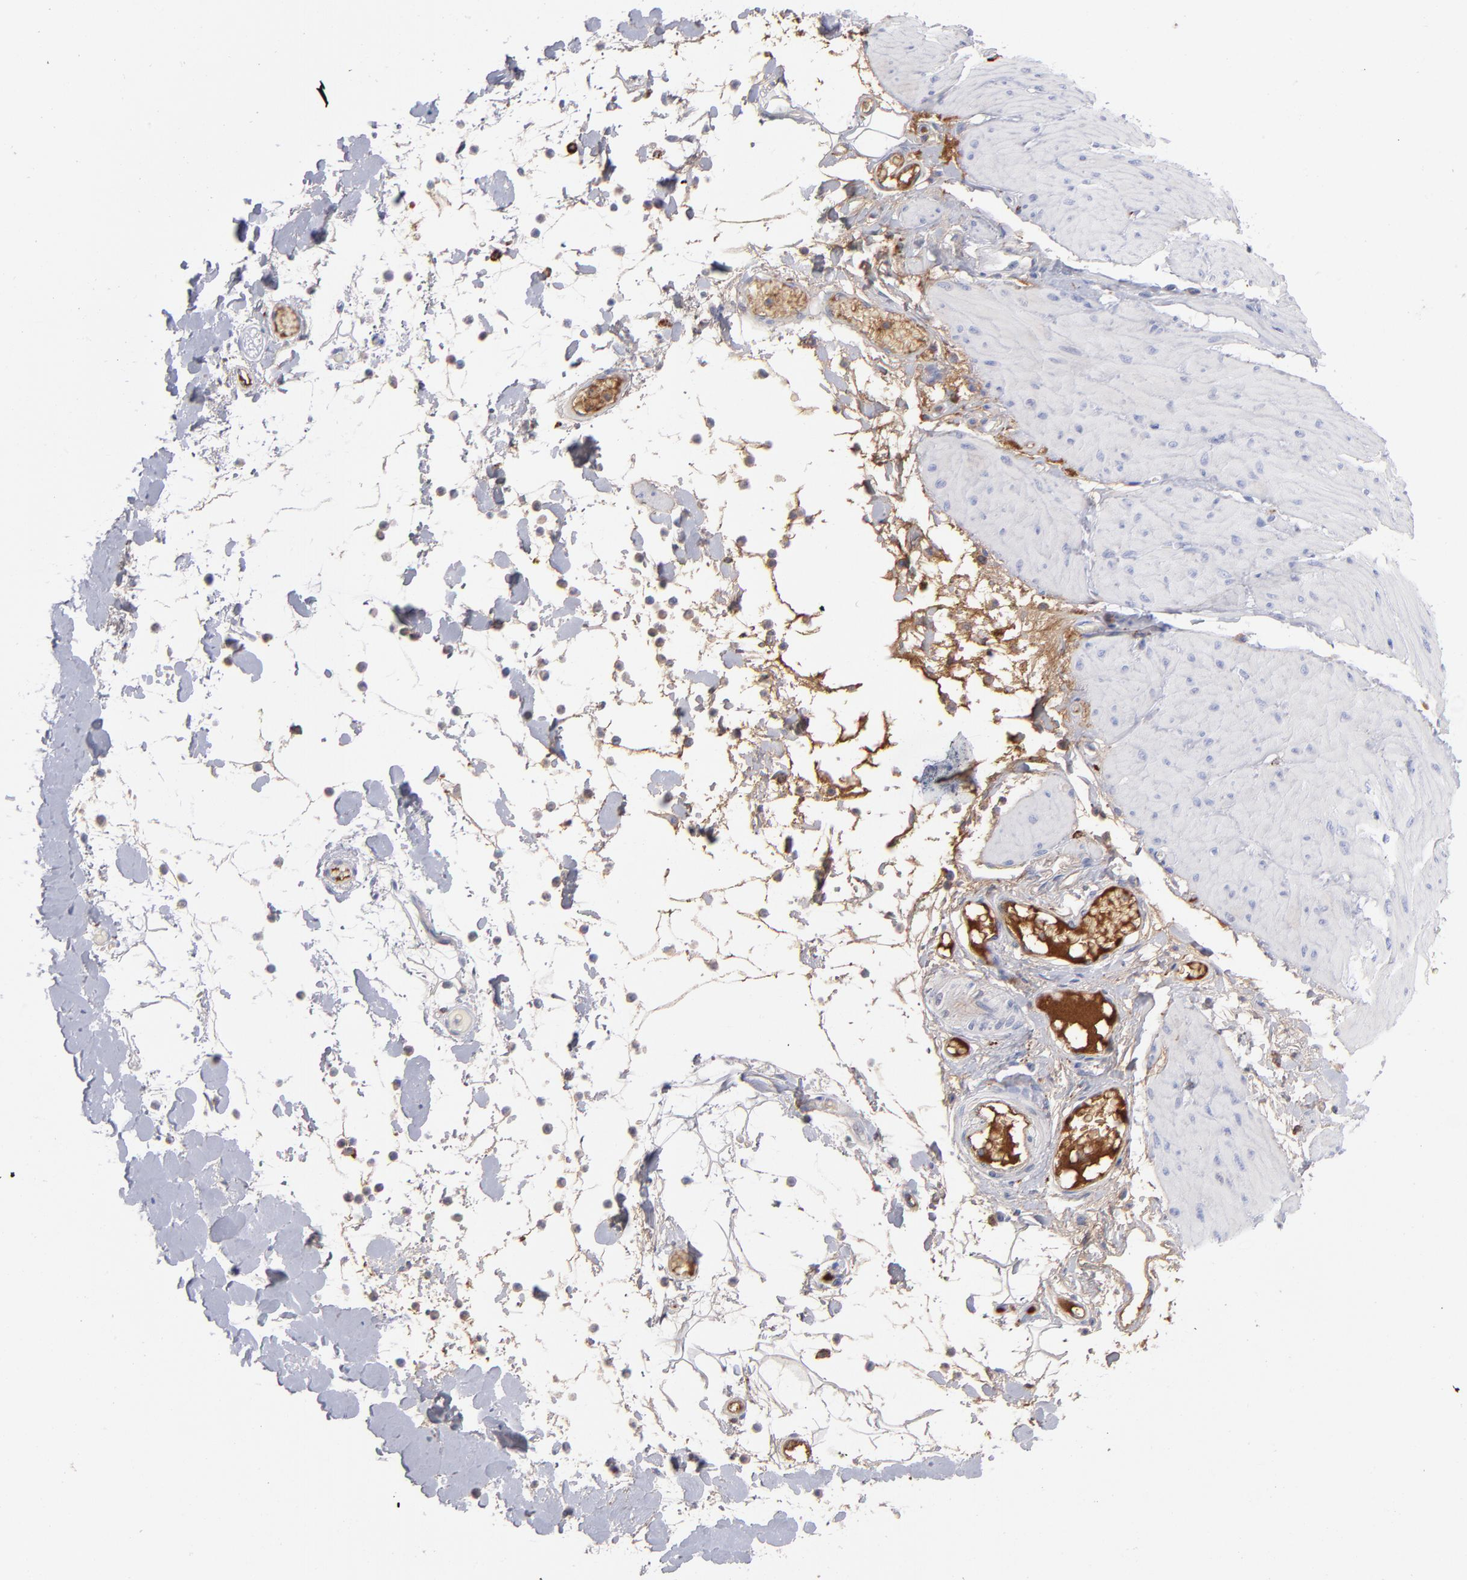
{"staining": {"intensity": "negative", "quantity": "none", "location": "none"}, "tissue": "smooth muscle", "cell_type": "Smooth muscle cells", "image_type": "normal", "snomed": [{"axis": "morphology", "description": "Normal tissue, NOS"}, {"axis": "topography", "description": "Smooth muscle"}, {"axis": "topography", "description": "Colon"}], "caption": "A micrograph of smooth muscle stained for a protein demonstrates no brown staining in smooth muscle cells. The staining is performed using DAB brown chromogen with nuclei counter-stained in using hematoxylin.", "gene": "HP", "patient": {"sex": "male", "age": 67}}